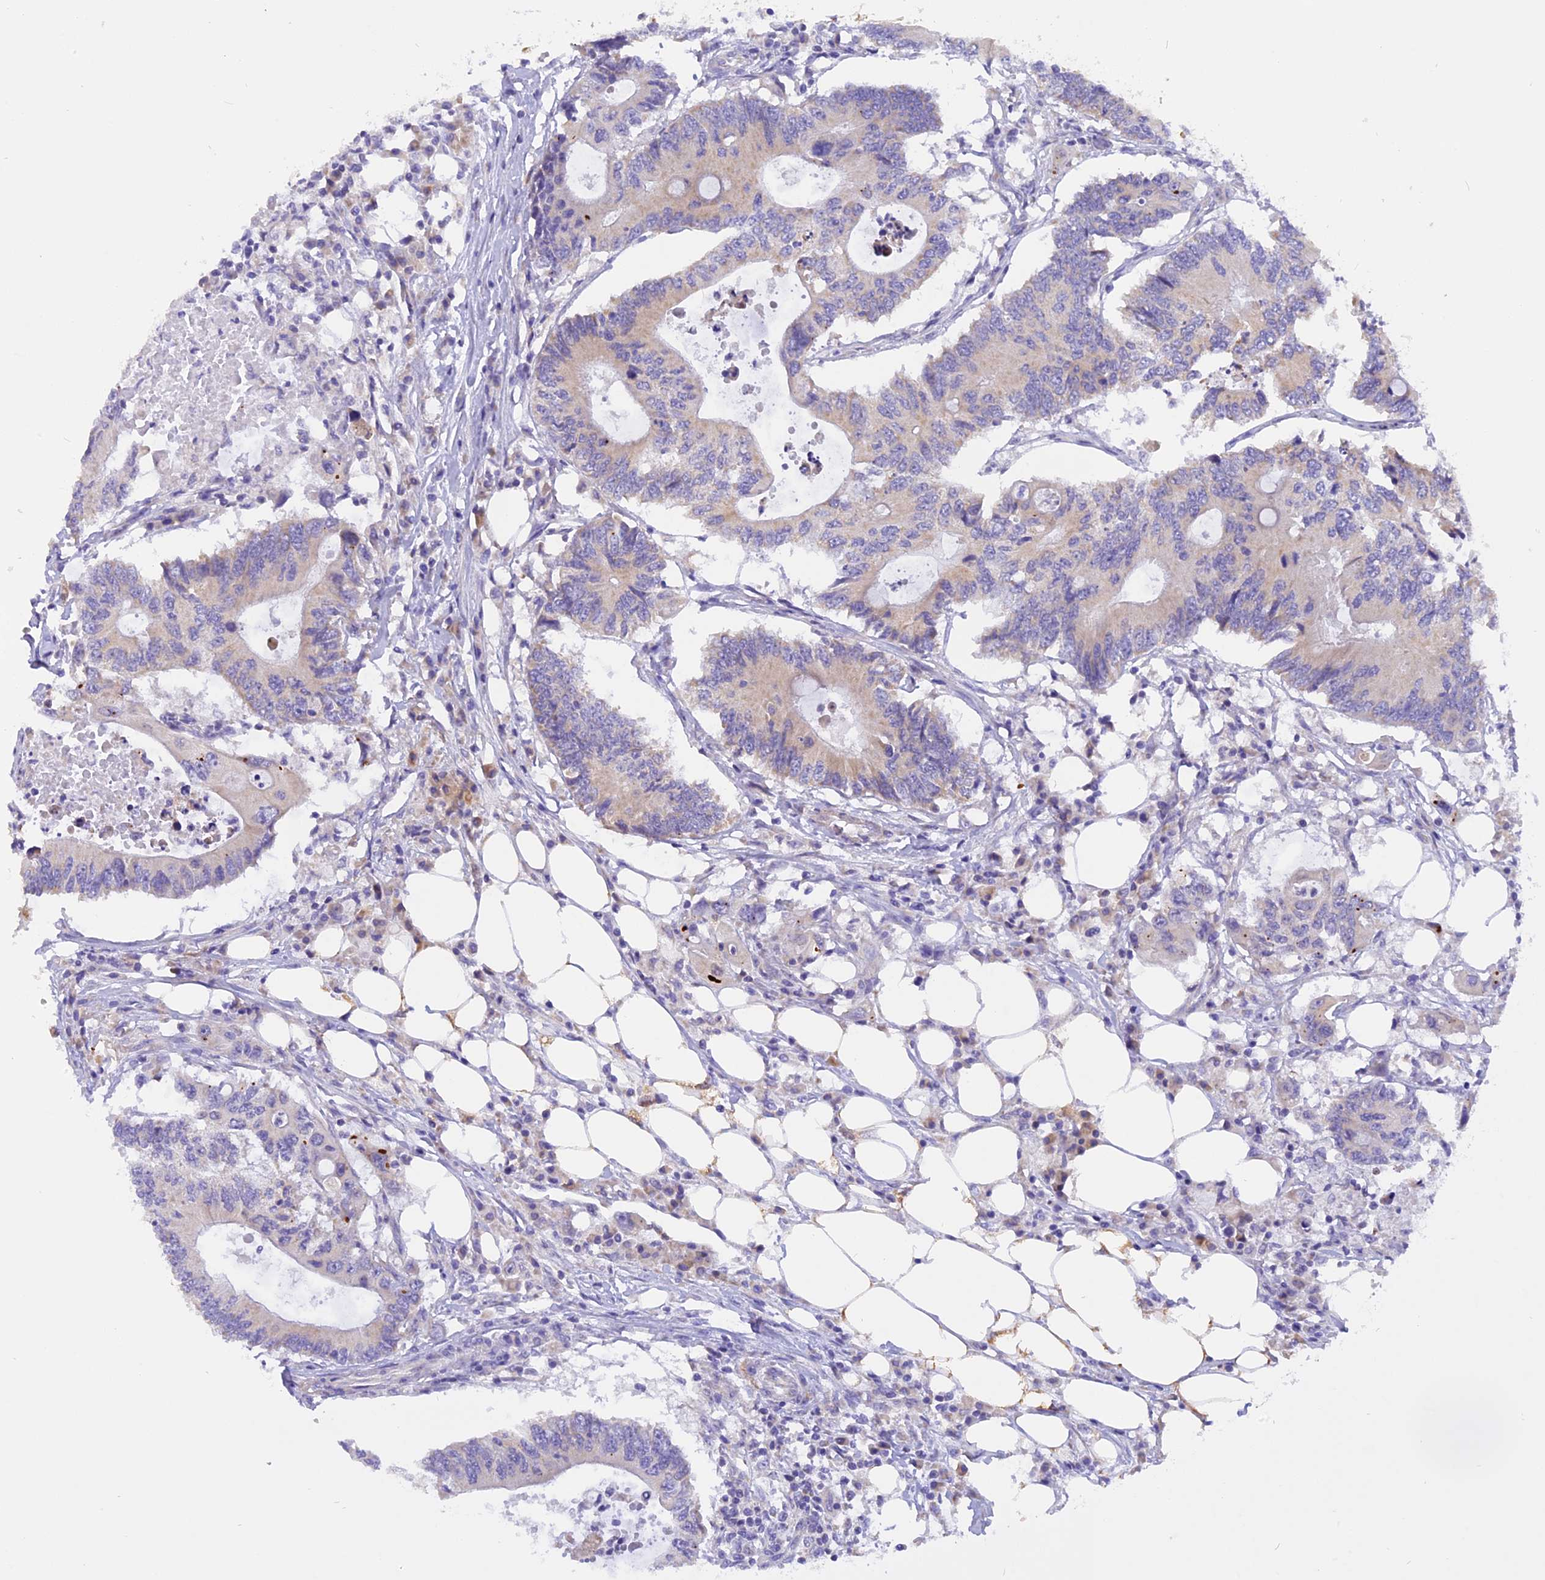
{"staining": {"intensity": "negative", "quantity": "none", "location": "none"}, "tissue": "colorectal cancer", "cell_type": "Tumor cells", "image_type": "cancer", "snomed": [{"axis": "morphology", "description": "Adenocarcinoma, NOS"}, {"axis": "topography", "description": "Colon"}], "caption": "A histopathology image of colorectal adenocarcinoma stained for a protein demonstrates no brown staining in tumor cells.", "gene": "TRIM3", "patient": {"sex": "male", "age": 71}}